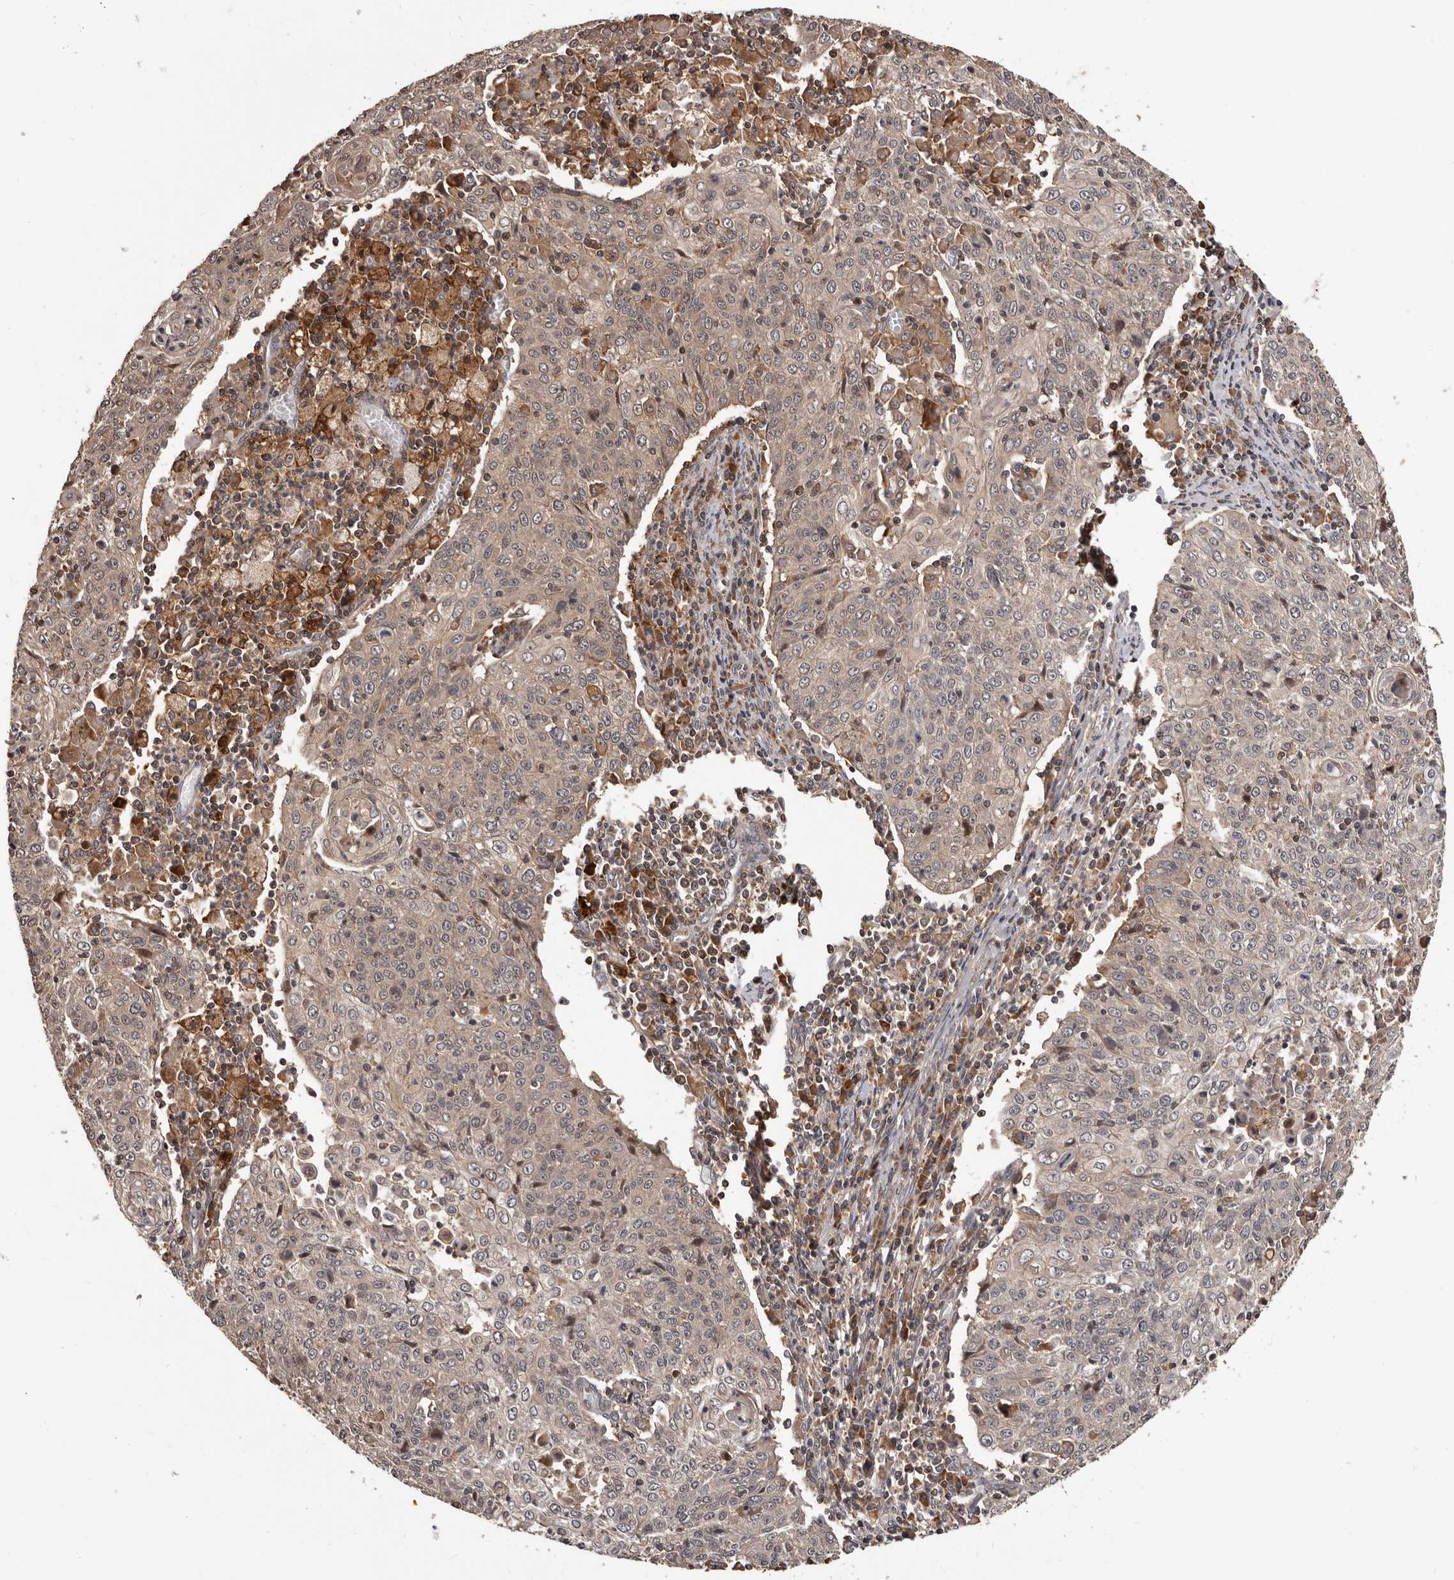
{"staining": {"intensity": "weak", "quantity": ">75%", "location": "cytoplasmic/membranous"}, "tissue": "cervical cancer", "cell_type": "Tumor cells", "image_type": "cancer", "snomed": [{"axis": "morphology", "description": "Squamous cell carcinoma, NOS"}, {"axis": "topography", "description": "Cervix"}], "caption": "A brown stain highlights weak cytoplasmic/membranous positivity of a protein in cervical cancer tumor cells. (IHC, brightfield microscopy, high magnification).", "gene": "ADAMTS2", "patient": {"sex": "female", "age": 48}}